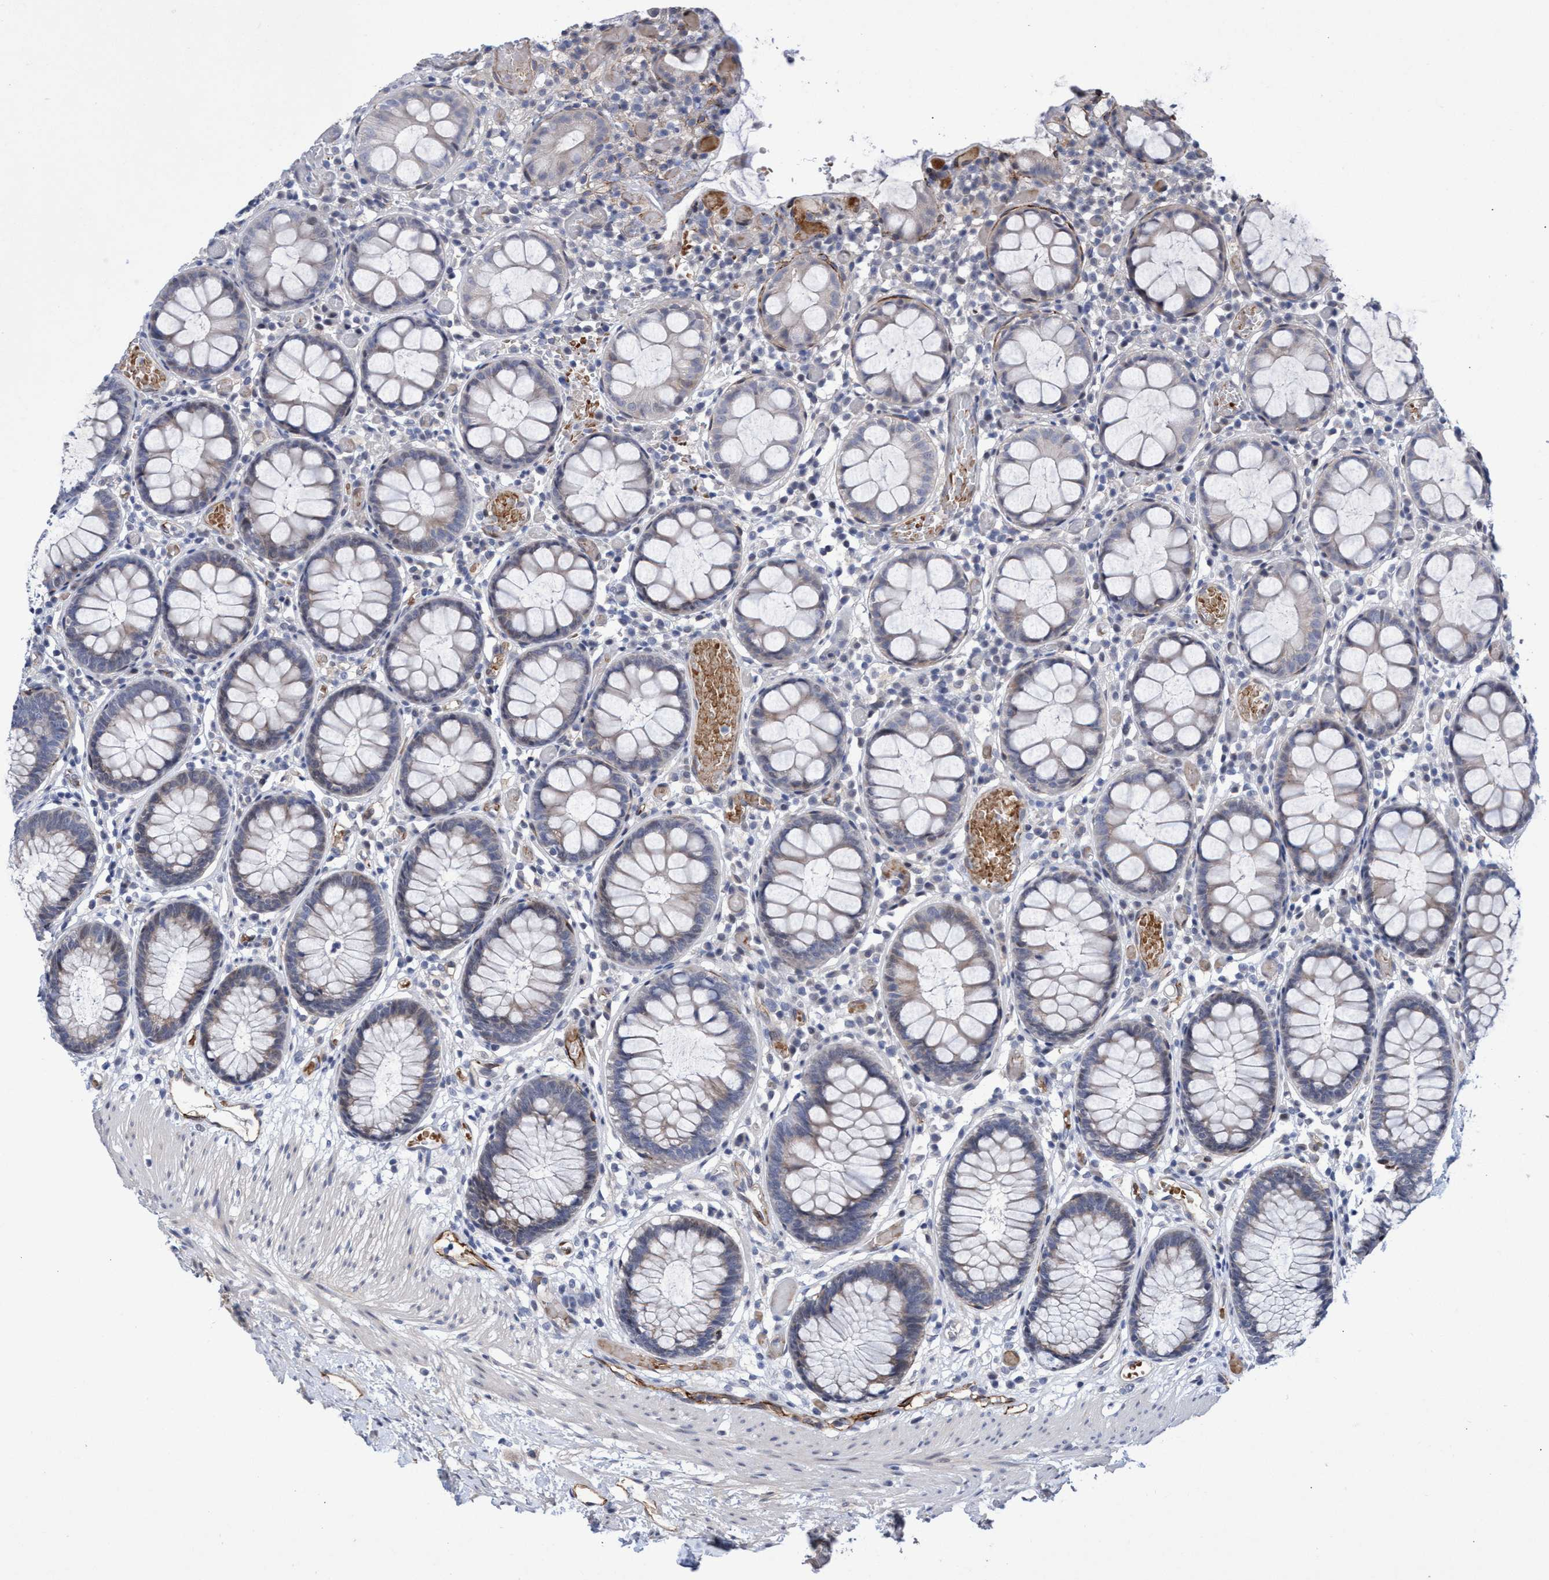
{"staining": {"intensity": "moderate", "quantity": "25%-75%", "location": "cytoplasmic/membranous"}, "tissue": "colon", "cell_type": "Endothelial cells", "image_type": "normal", "snomed": [{"axis": "morphology", "description": "Normal tissue, NOS"}, {"axis": "topography", "description": "Colon"}], "caption": "Normal colon exhibits moderate cytoplasmic/membranous staining in about 25%-75% of endothelial cells, visualized by immunohistochemistry.", "gene": "ZNF750", "patient": {"sex": "male", "age": 14}}